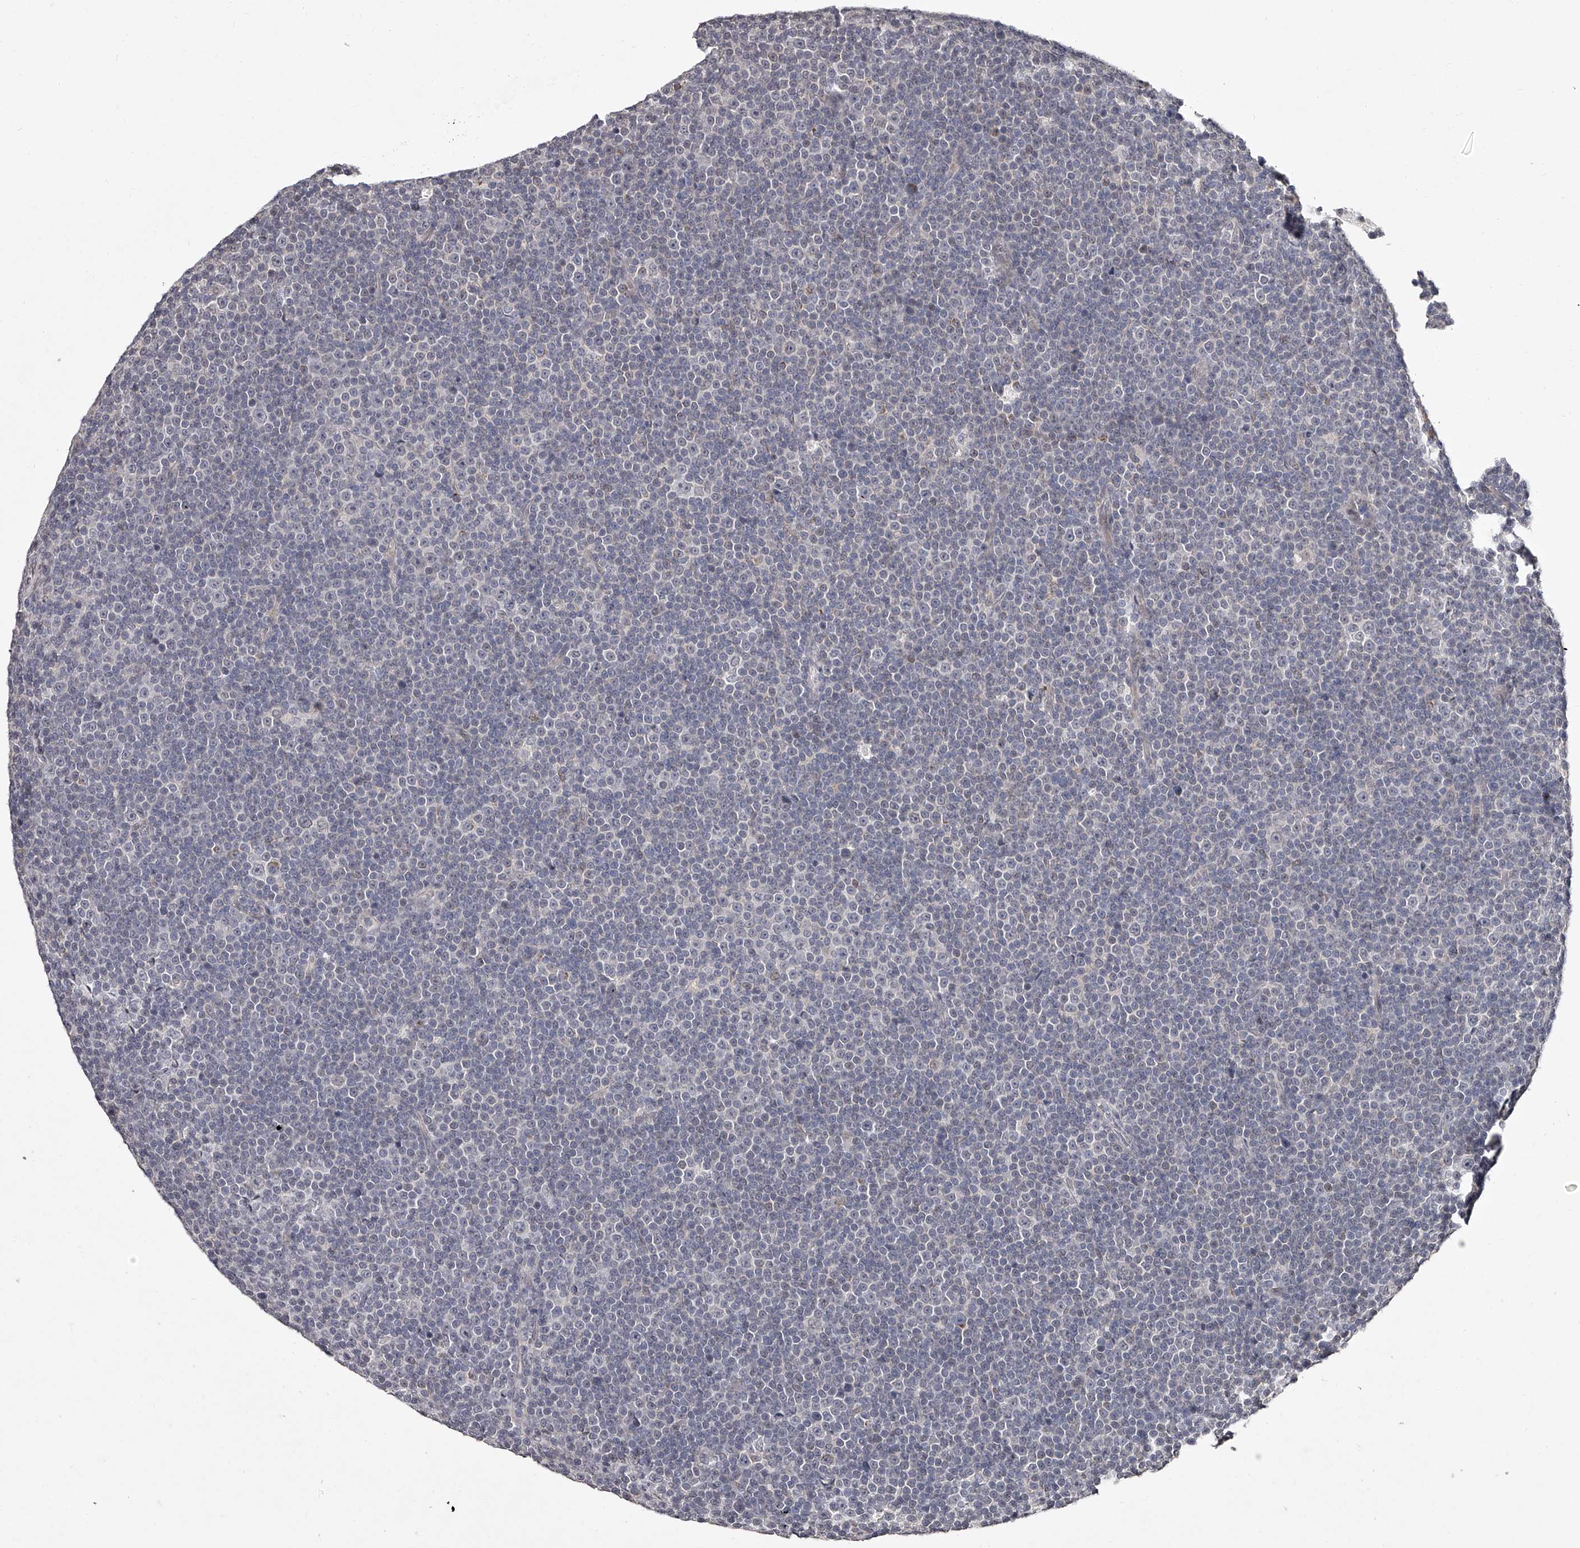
{"staining": {"intensity": "negative", "quantity": "none", "location": "none"}, "tissue": "lymphoma", "cell_type": "Tumor cells", "image_type": "cancer", "snomed": [{"axis": "morphology", "description": "Malignant lymphoma, non-Hodgkin's type, Low grade"}, {"axis": "topography", "description": "Lymph node"}], "caption": "Malignant lymphoma, non-Hodgkin's type (low-grade) was stained to show a protein in brown. There is no significant expression in tumor cells.", "gene": "NT5DC1", "patient": {"sex": "female", "age": 67}}